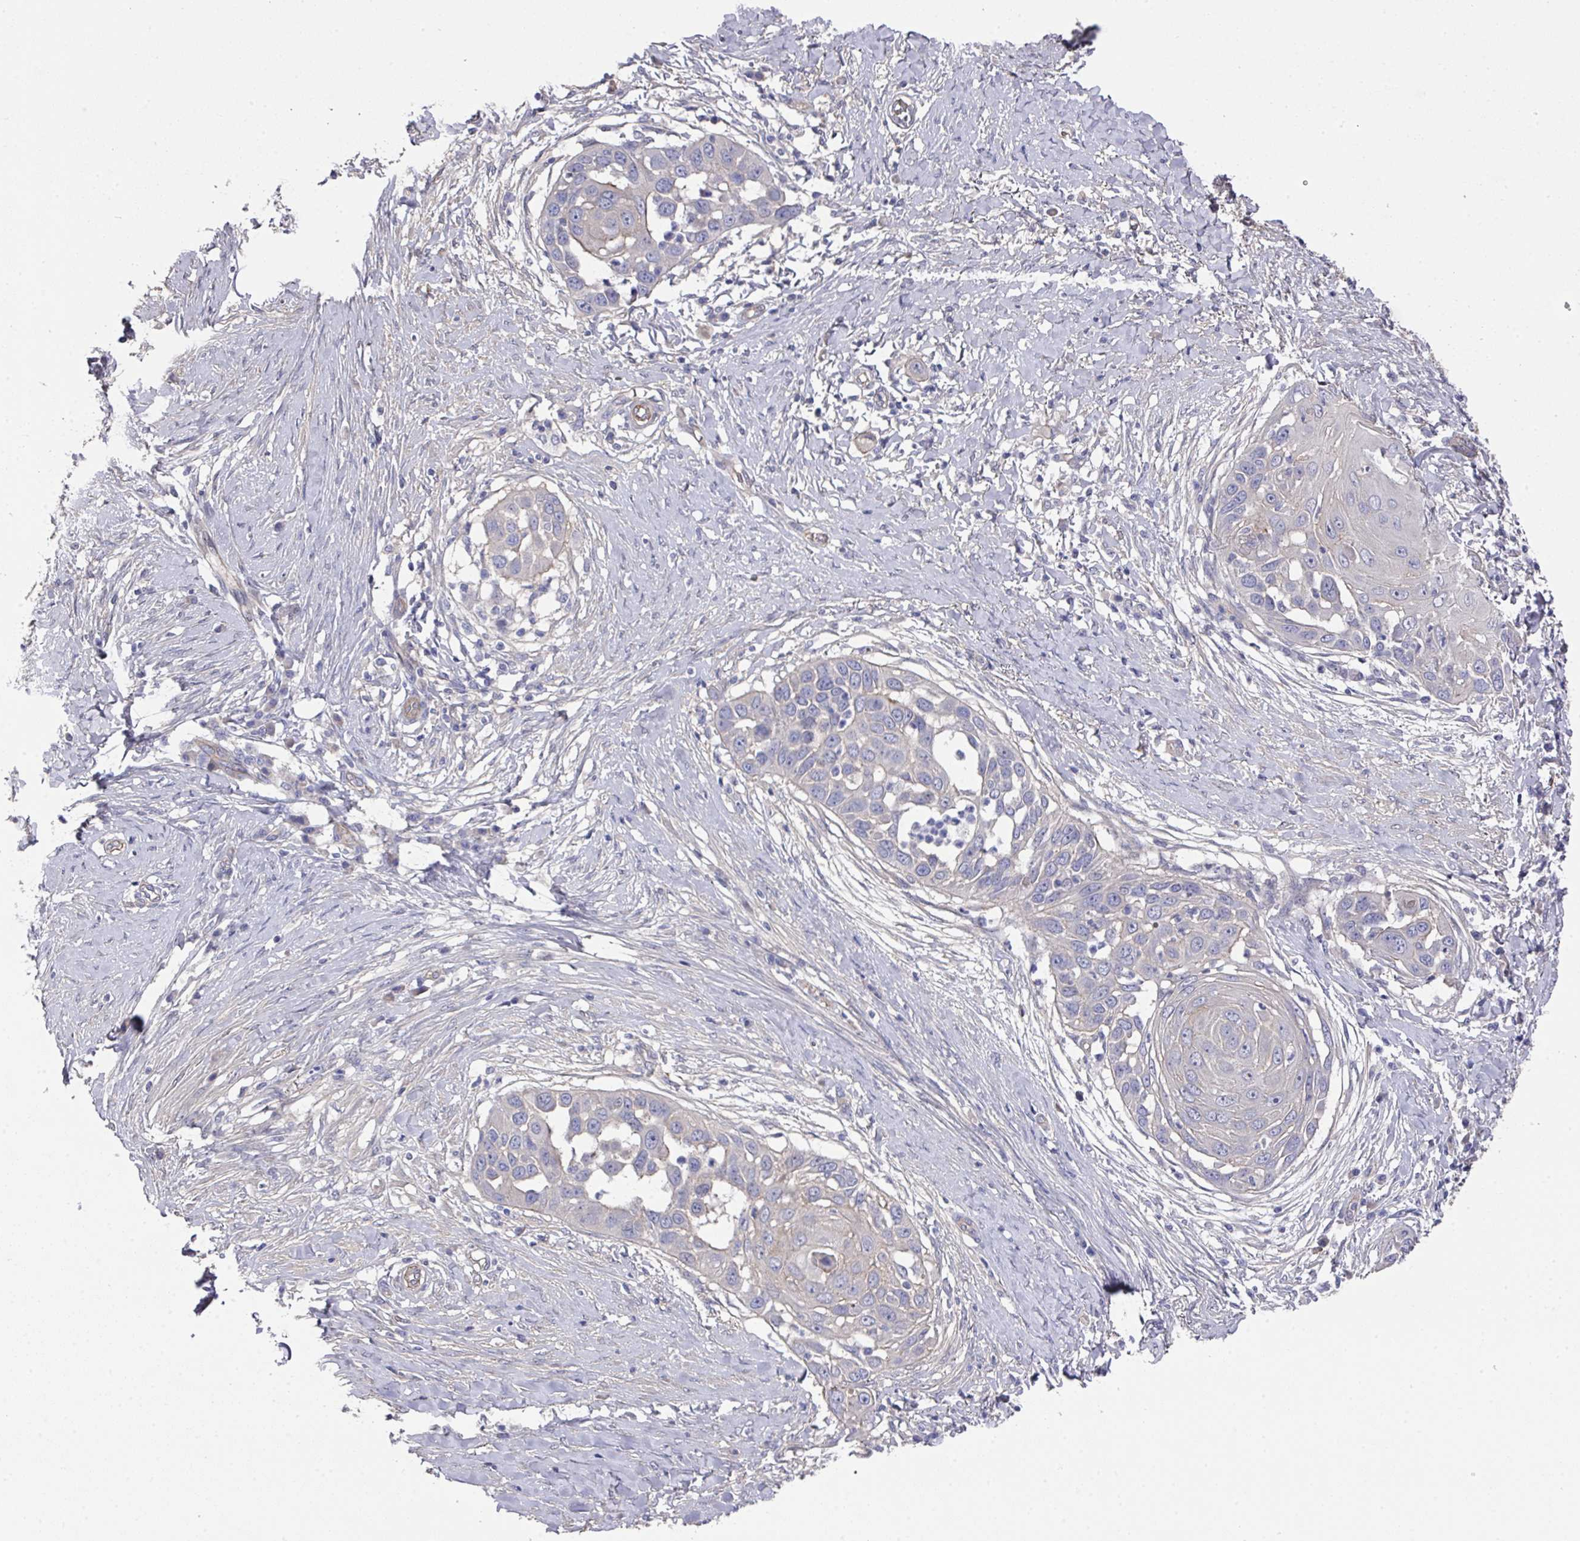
{"staining": {"intensity": "negative", "quantity": "none", "location": "none"}, "tissue": "skin cancer", "cell_type": "Tumor cells", "image_type": "cancer", "snomed": [{"axis": "morphology", "description": "Squamous cell carcinoma, NOS"}, {"axis": "topography", "description": "Skin"}], "caption": "Skin cancer stained for a protein using immunohistochemistry (IHC) exhibits no expression tumor cells.", "gene": "PRR5", "patient": {"sex": "female", "age": 44}}